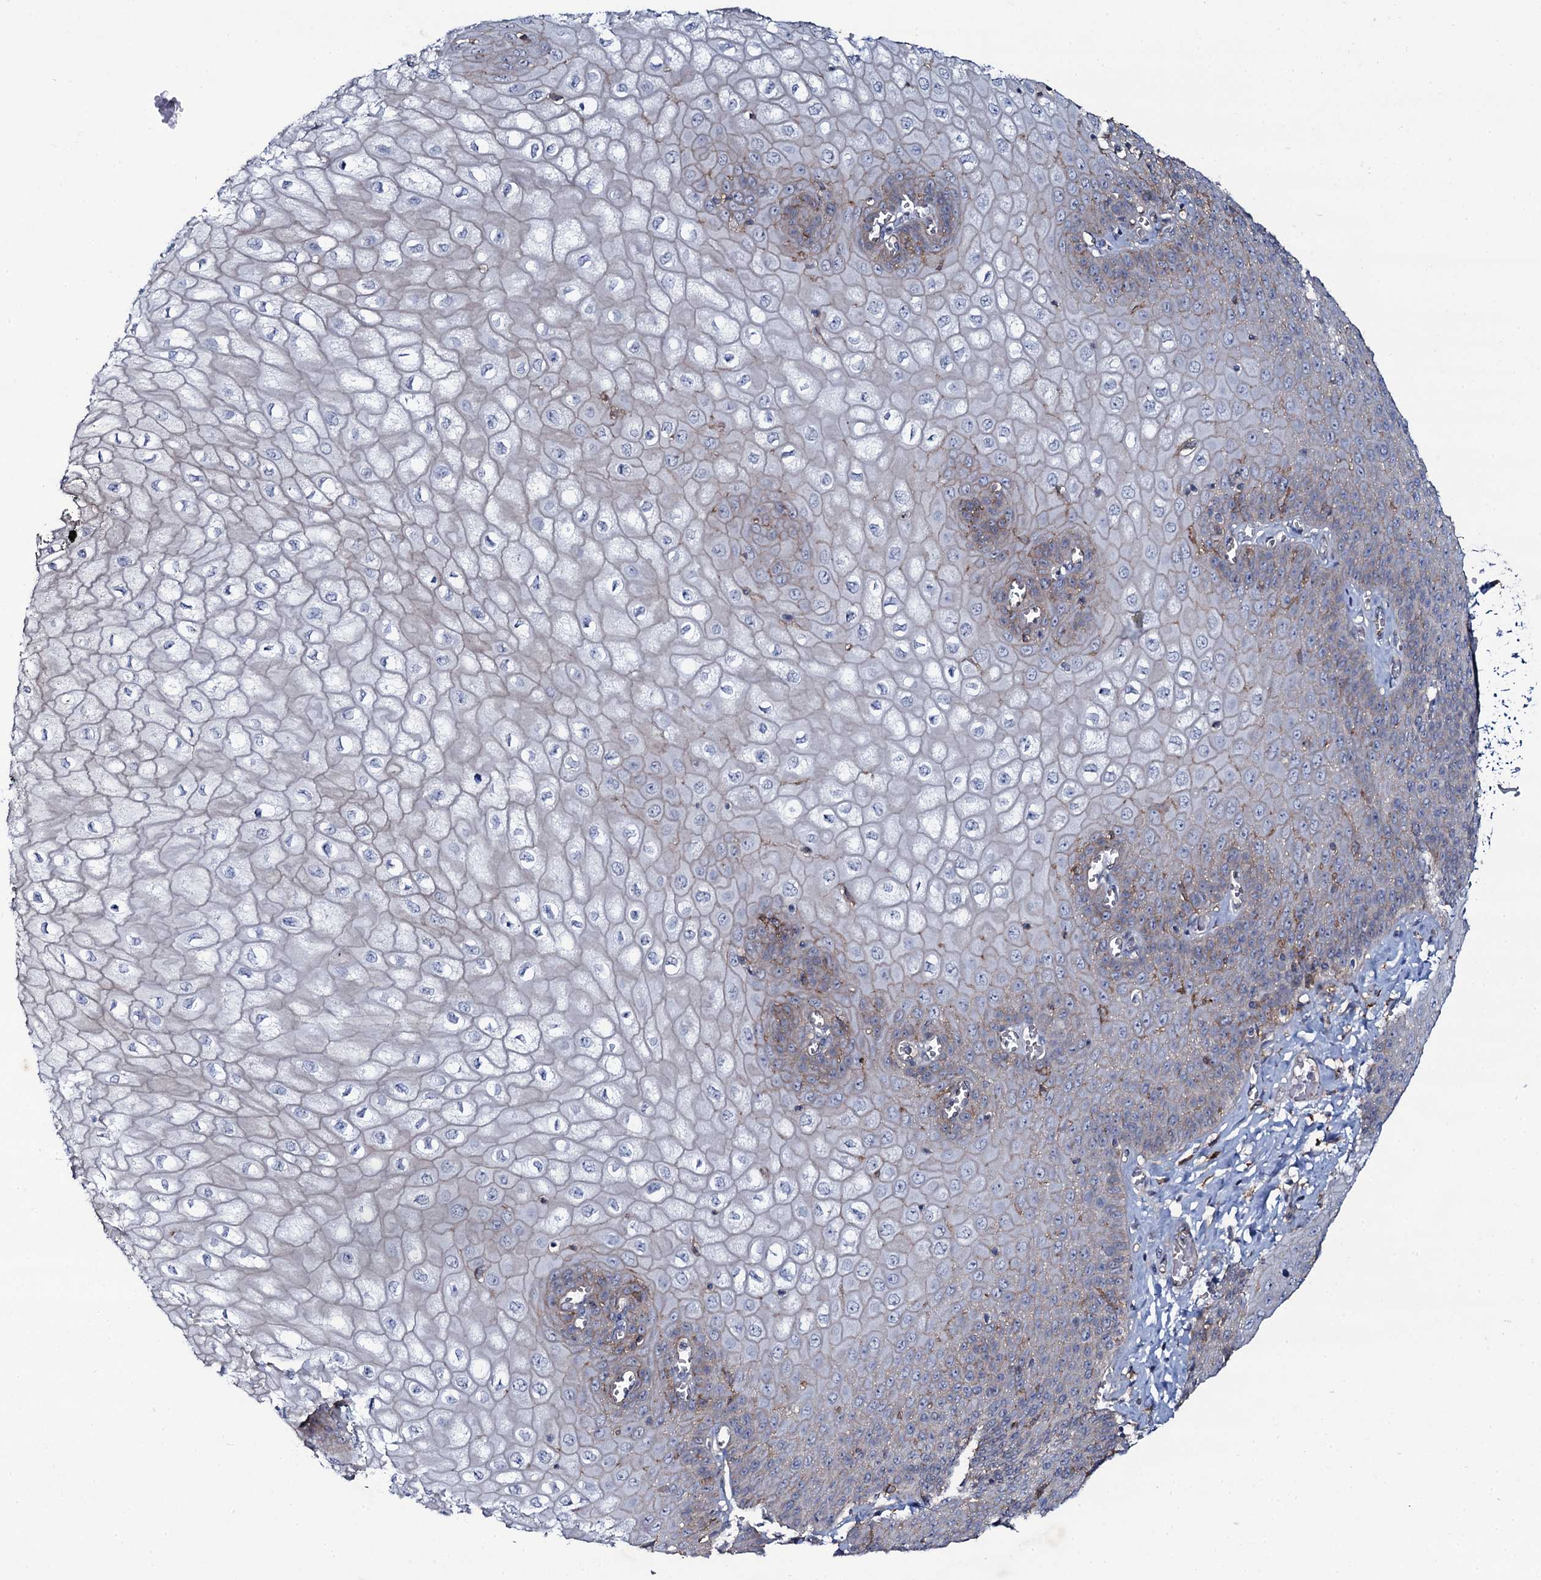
{"staining": {"intensity": "negative", "quantity": "none", "location": "none"}, "tissue": "esophagus", "cell_type": "Squamous epithelial cells", "image_type": "normal", "snomed": [{"axis": "morphology", "description": "Normal tissue, NOS"}, {"axis": "topography", "description": "Esophagus"}], "caption": "An IHC micrograph of unremarkable esophagus is shown. There is no staining in squamous epithelial cells of esophagus. Nuclei are stained in blue.", "gene": "SNAP23", "patient": {"sex": "male", "age": 60}}